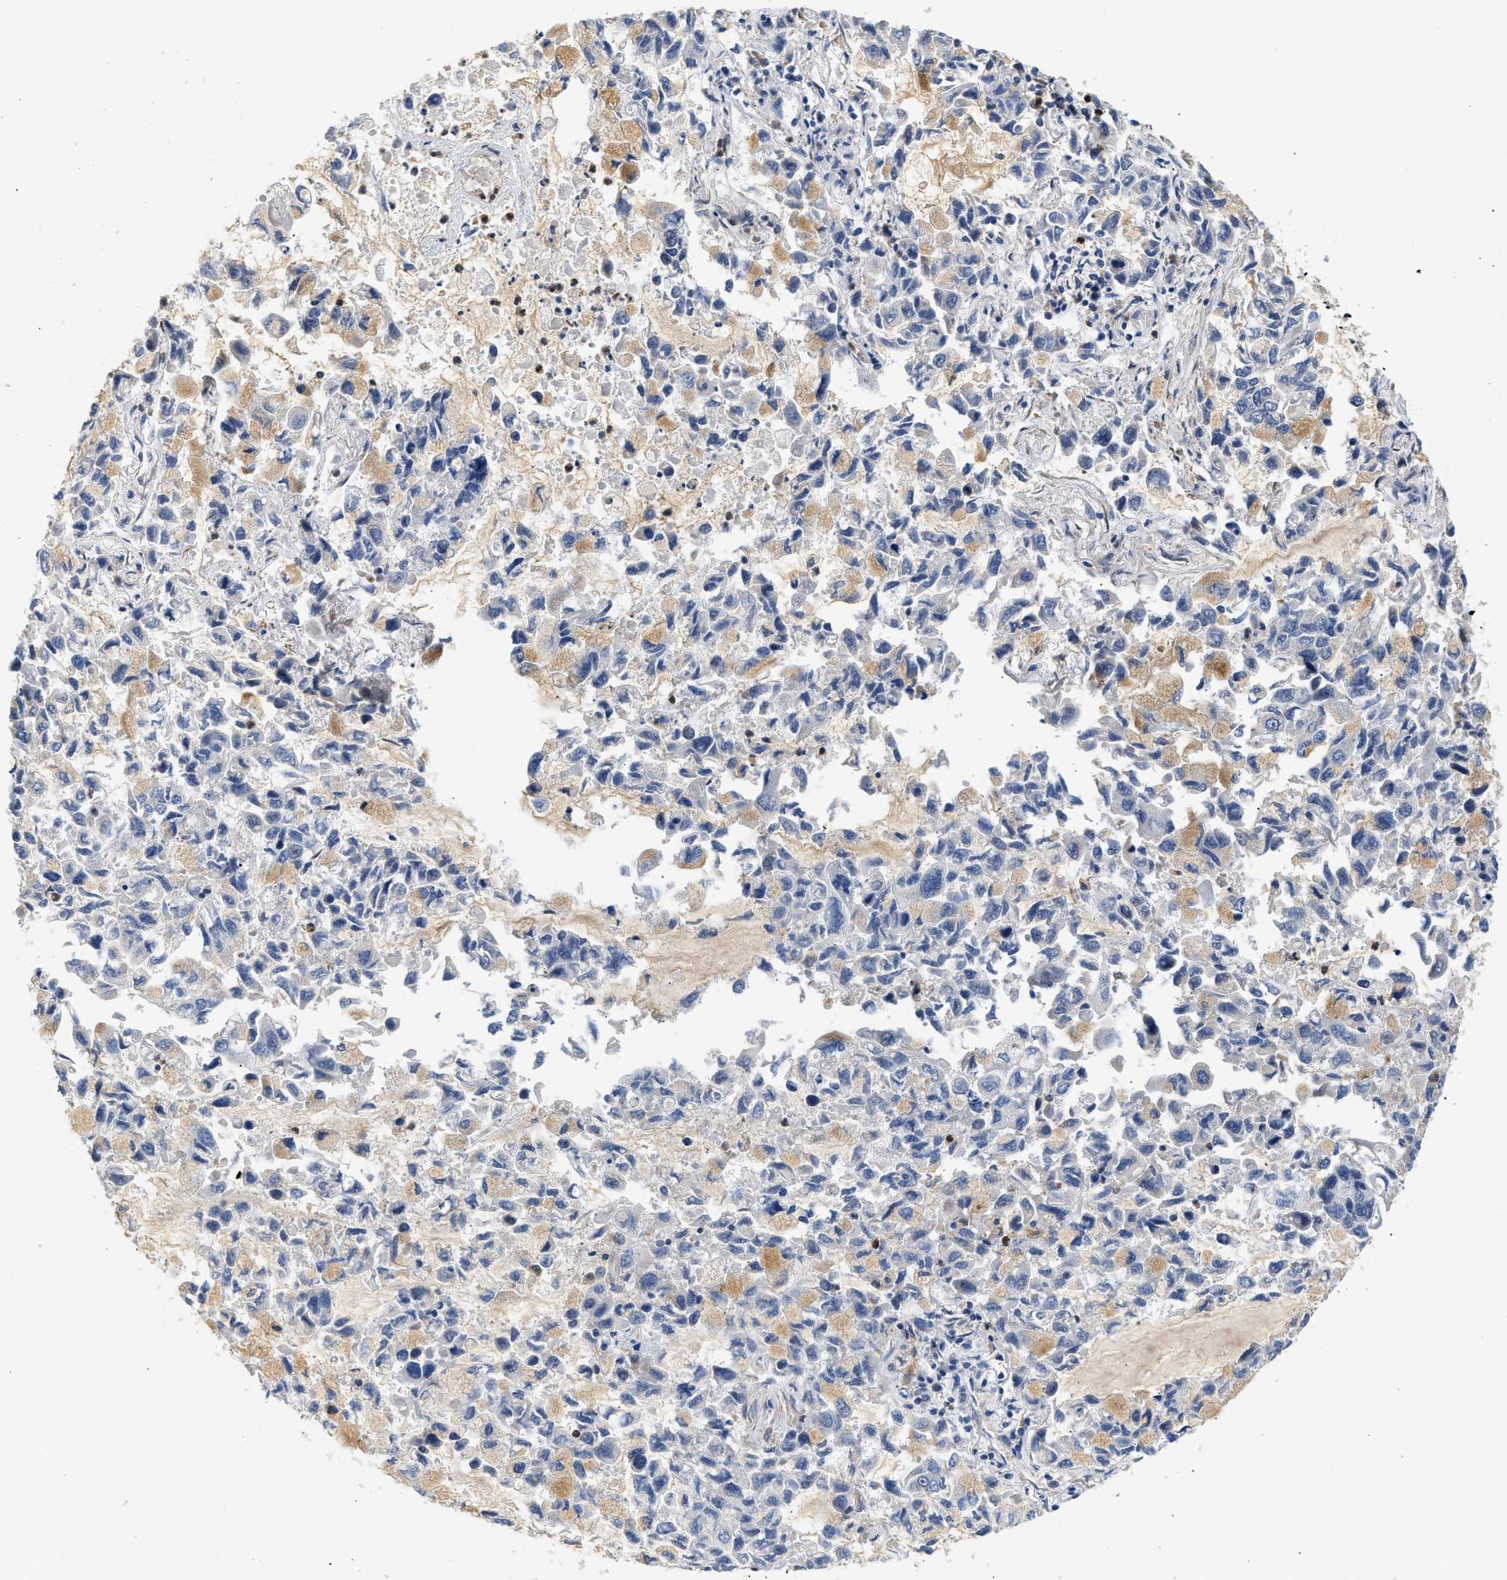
{"staining": {"intensity": "moderate", "quantity": "<25%", "location": "cytoplasmic/membranous"}, "tissue": "lung cancer", "cell_type": "Tumor cells", "image_type": "cancer", "snomed": [{"axis": "morphology", "description": "Adenocarcinoma, NOS"}, {"axis": "topography", "description": "Lung"}], "caption": "Immunohistochemistry histopathology image of neoplastic tissue: lung cancer (adenocarcinoma) stained using immunohistochemistry (IHC) exhibits low levels of moderate protein expression localized specifically in the cytoplasmic/membranous of tumor cells, appearing as a cytoplasmic/membranous brown color.", "gene": "RAB31", "patient": {"sex": "male", "age": 64}}